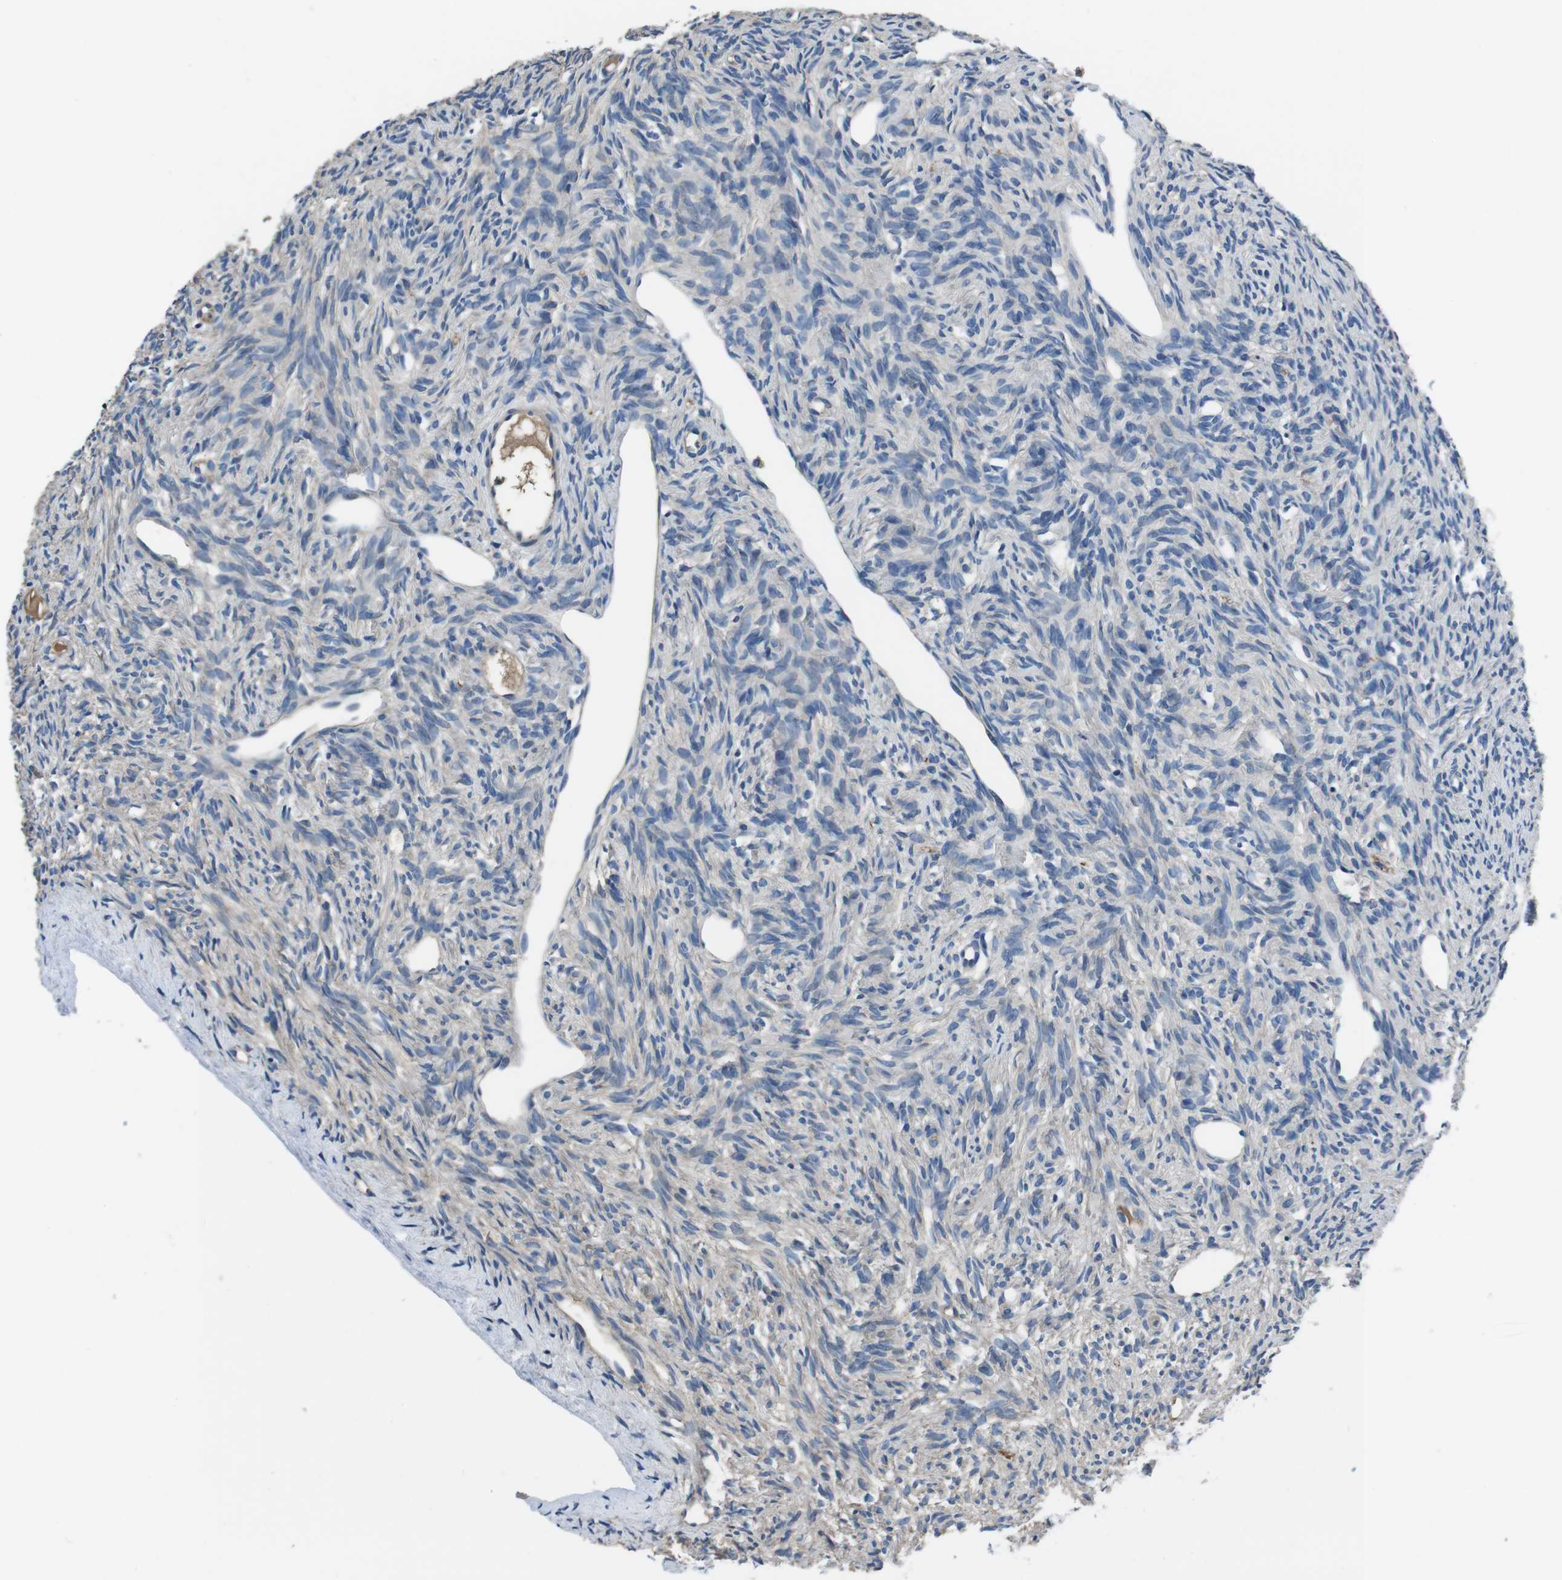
{"staining": {"intensity": "negative", "quantity": "none", "location": "none"}, "tissue": "ovary", "cell_type": "Follicle cells", "image_type": "normal", "snomed": [{"axis": "morphology", "description": "Normal tissue, NOS"}, {"axis": "topography", "description": "Ovary"}], "caption": "Immunohistochemistry histopathology image of unremarkable ovary stained for a protein (brown), which reveals no expression in follicle cells. (Immunohistochemistry (ihc), brightfield microscopy, high magnification).", "gene": "CASQ1", "patient": {"sex": "female", "age": 33}}